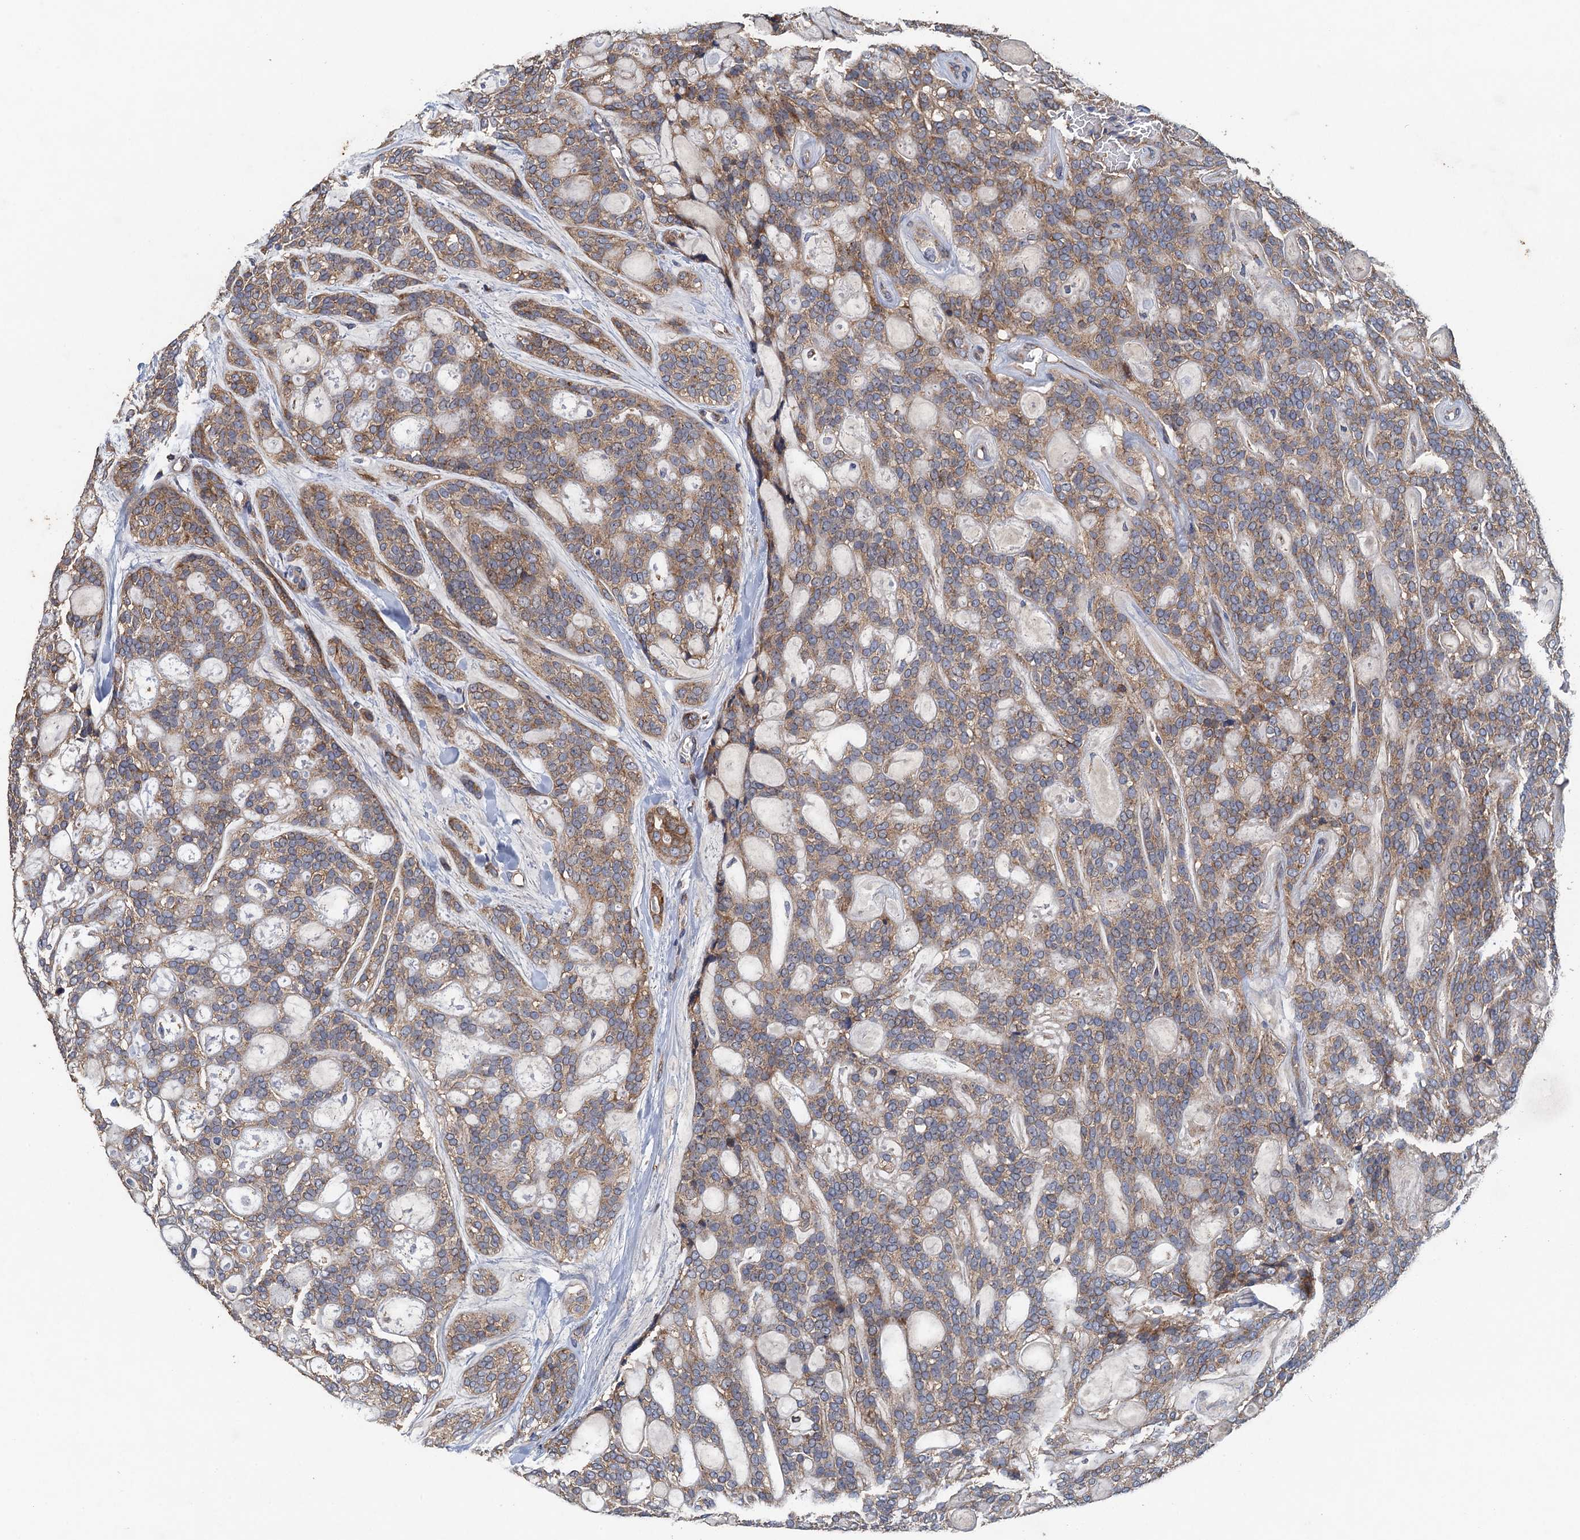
{"staining": {"intensity": "moderate", "quantity": ">75%", "location": "cytoplasmic/membranous"}, "tissue": "head and neck cancer", "cell_type": "Tumor cells", "image_type": "cancer", "snomed": [{"axis": "morphology", "description": "Adenocarcinoma, NOS"}, {"axis": "topography", "description": "Head-Neck"}], "caption": "The photomicrograph exhibits a brown stain indicating the presence of a protein in the cytoplasmic/membranous of tumor cells in head and neck cancer (adenocarcinoma). (Stains: DAB (3,3'-diaminobenzidine) in brown, nuclei in blue, Microscopy: brightfield microscopy at high magnification).", "gene": "BCS1L", "patient": {"sex": "male", "age": 66}}